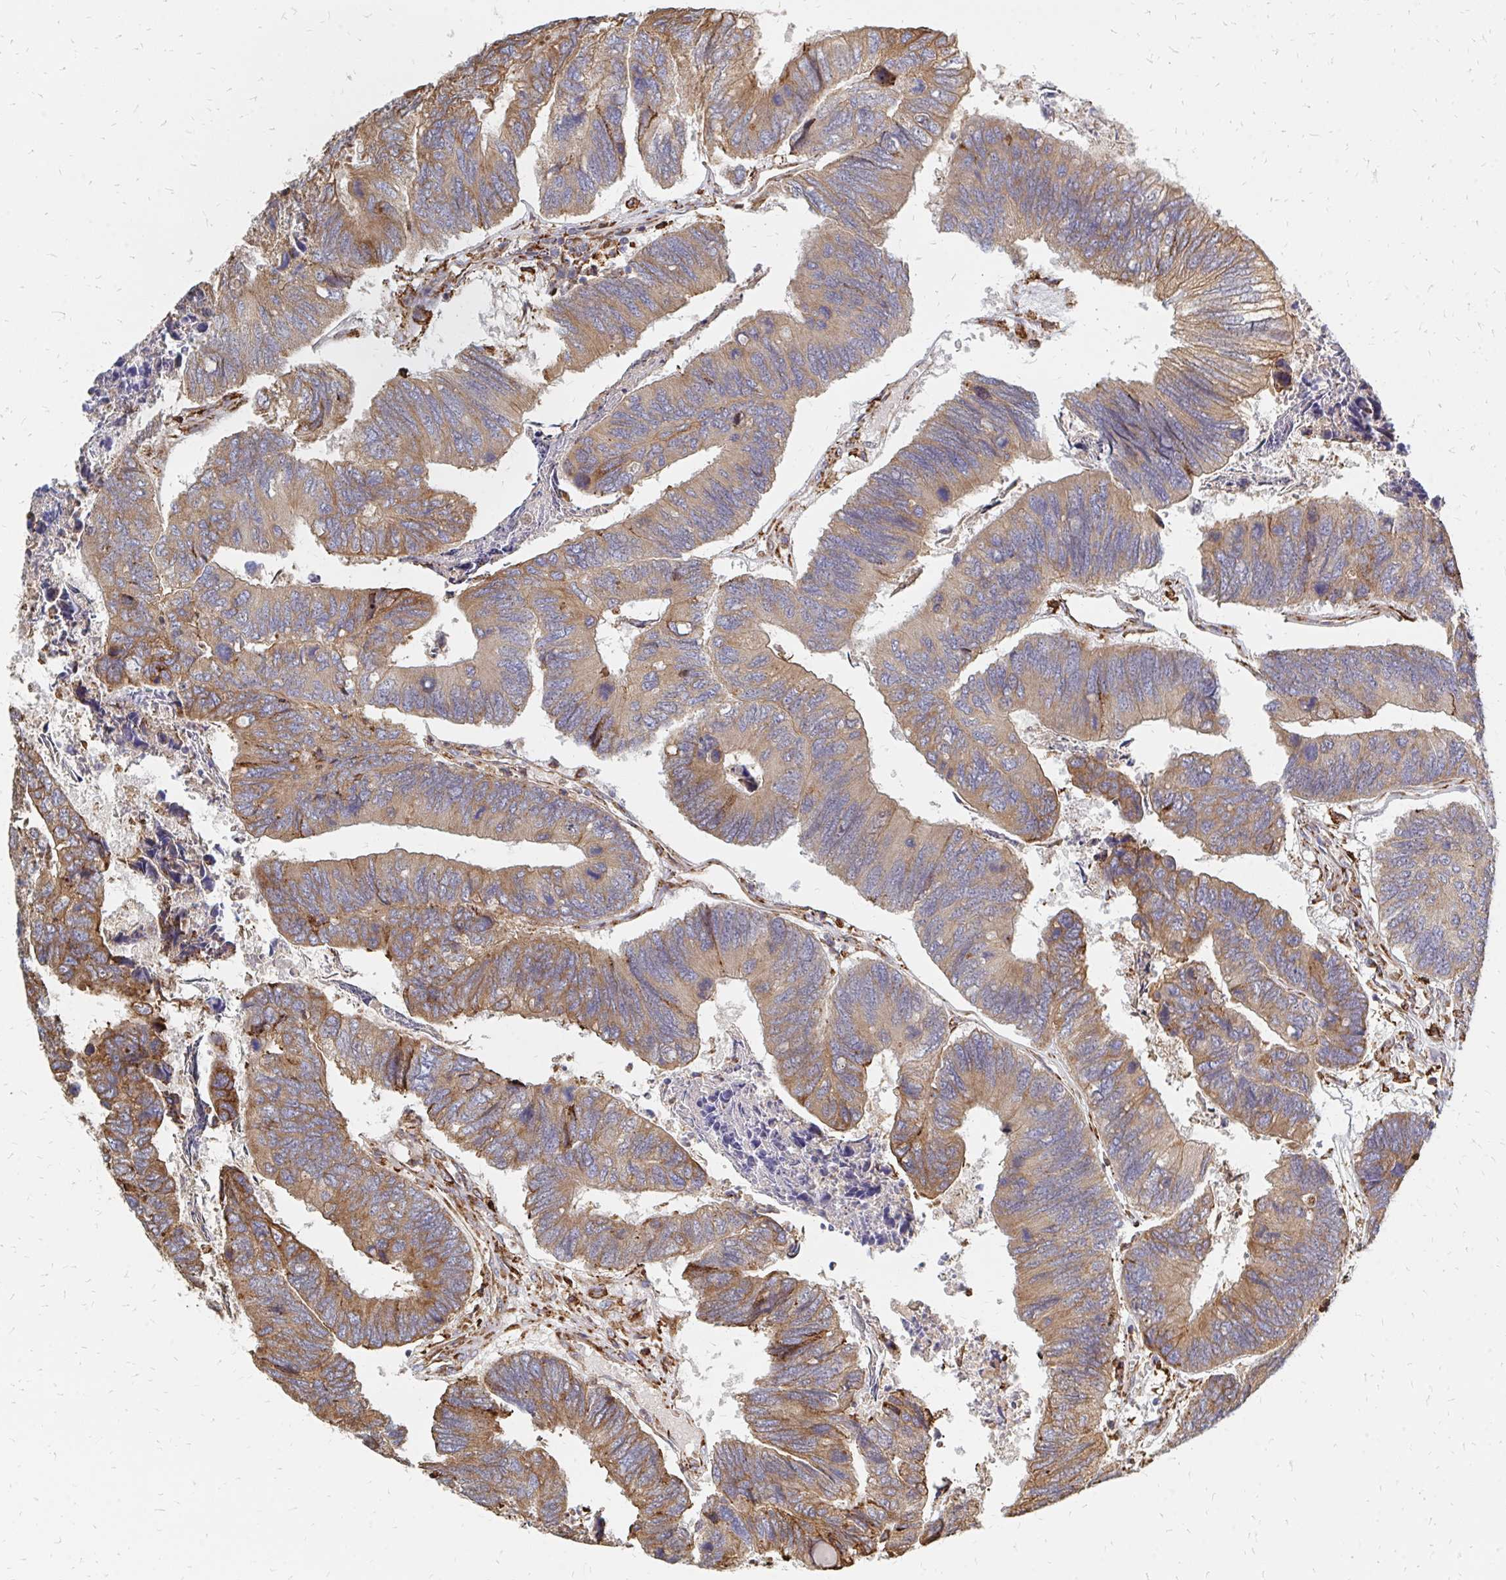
{"staining": {"intensity": "weak", "quantity": ">75%", "location": "cytoplasmic/membranous"}, "tissue": "colorectal cancer", "cell_type": "Tumor cells", "image_type": "cancer", "snomed": [{"axis": "morphology", "description": "Adenocarcinoma, NOS"}, {"axis": "topography", "description": "Colon"}], "caption": "DAB immunohistochemical staining of human colorectal cancer (adenocarcinoma) shows weak cytoplasmic/membranous protein positivity in approximately >75% of tumor cells. Ihc stains the protein of interest in brown and the nuclei are stained blue.", "gene": "PPP1R13L", "patient": {"sex": "female", "age": 67}}